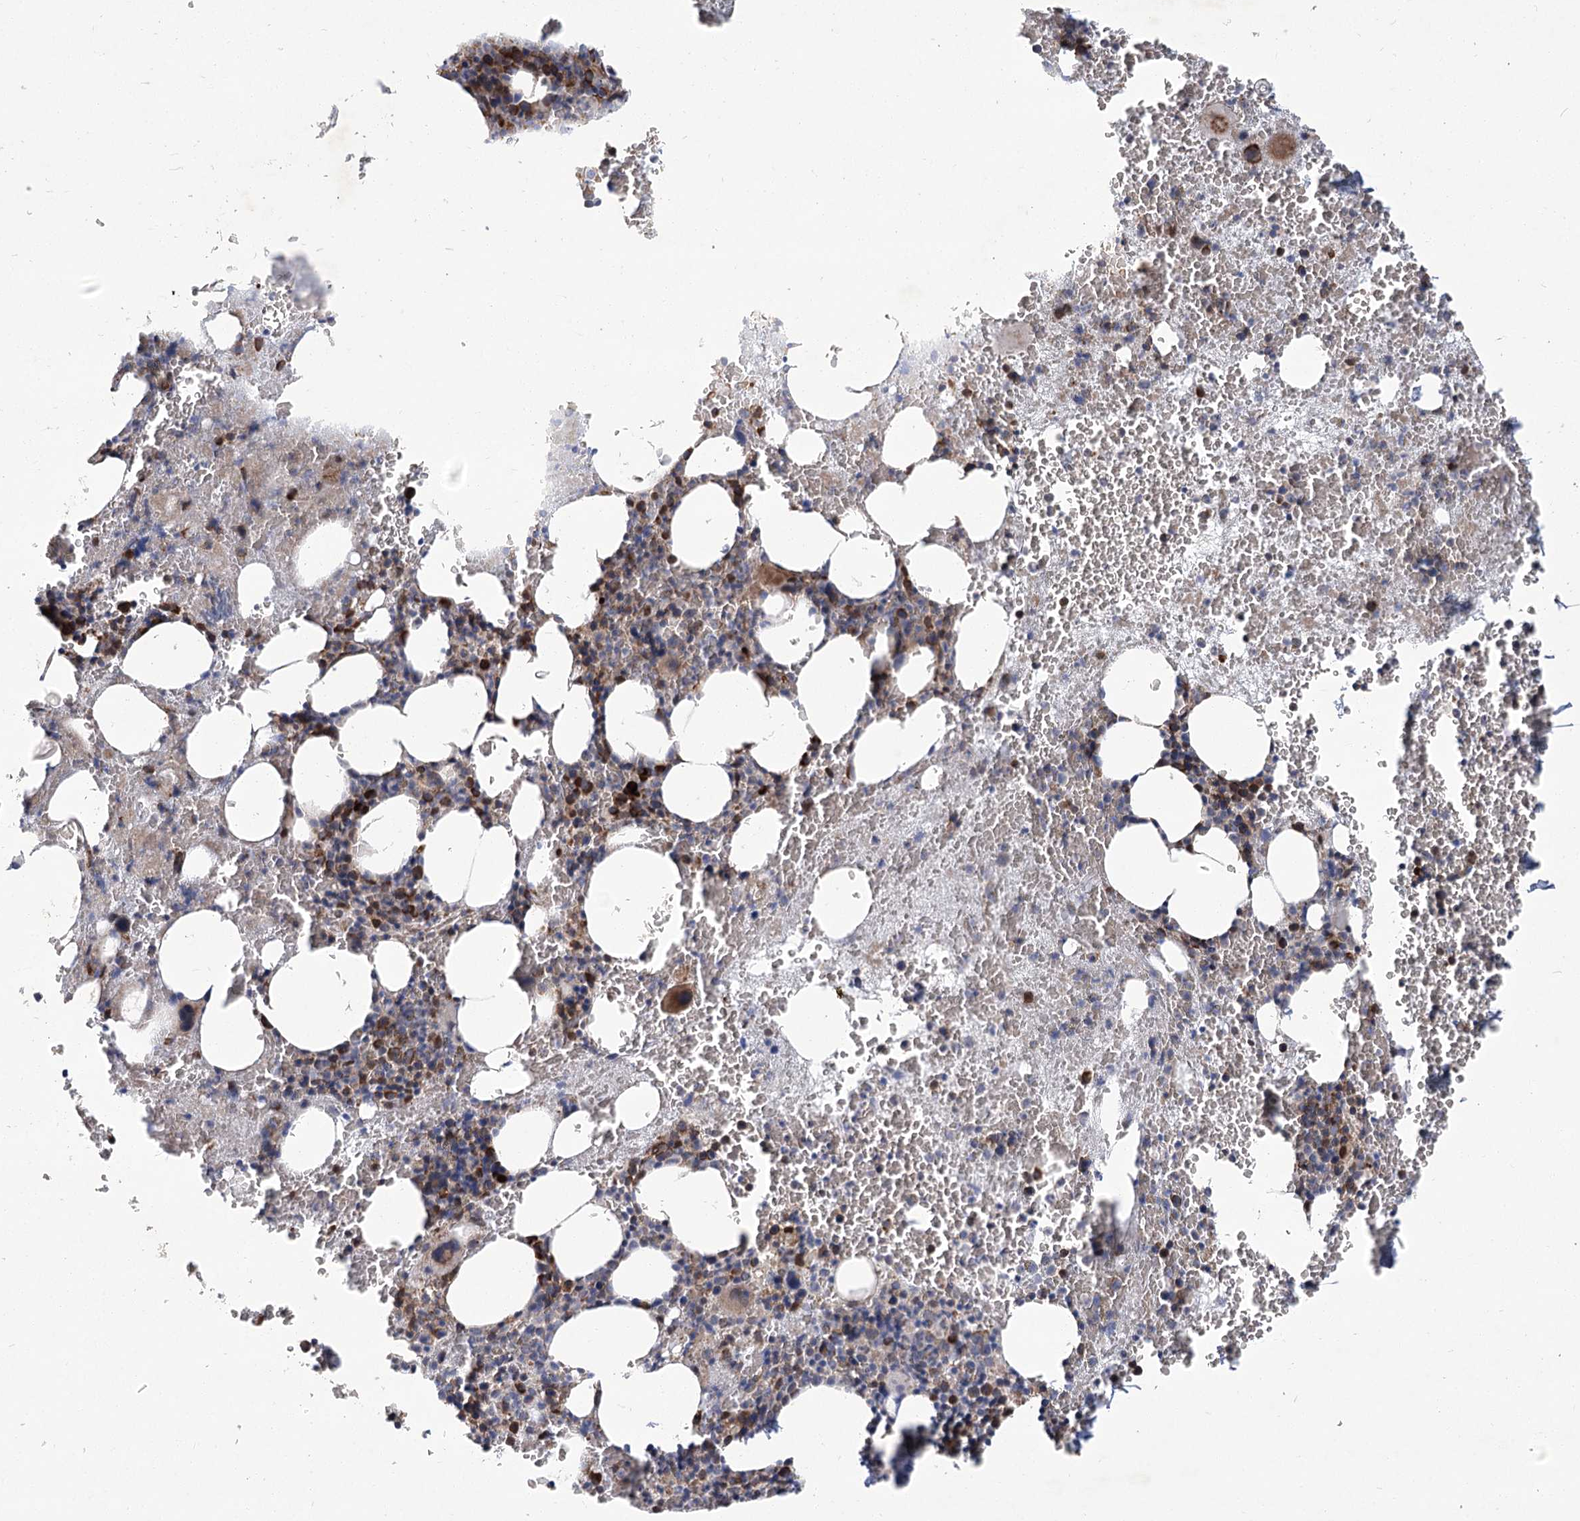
{"staining": {"intensity": "moderate", "quantity": ">75%", "location": "cytoplasmic/membranous"}, "tissue": "bone marrow", "cell_type": "Hematopoietic cells", "image_type": "normal", "snomed": [{"axis": "morphology", "description": "Normal tissue, NOS"}, {"axis": "topography", "description": "Bone marrow"}], "caption": "The micrograph reveals immunohistochemical staining of benign bone marrow. There is moderate cytoplasmic/membranous expression is identified in about >75% of hematopoietic cells. (Brightfield microscopy of DAB IHC at high magnification).", "gene": "GCNT4", "patient": {"sex": "male", "age": 36}}